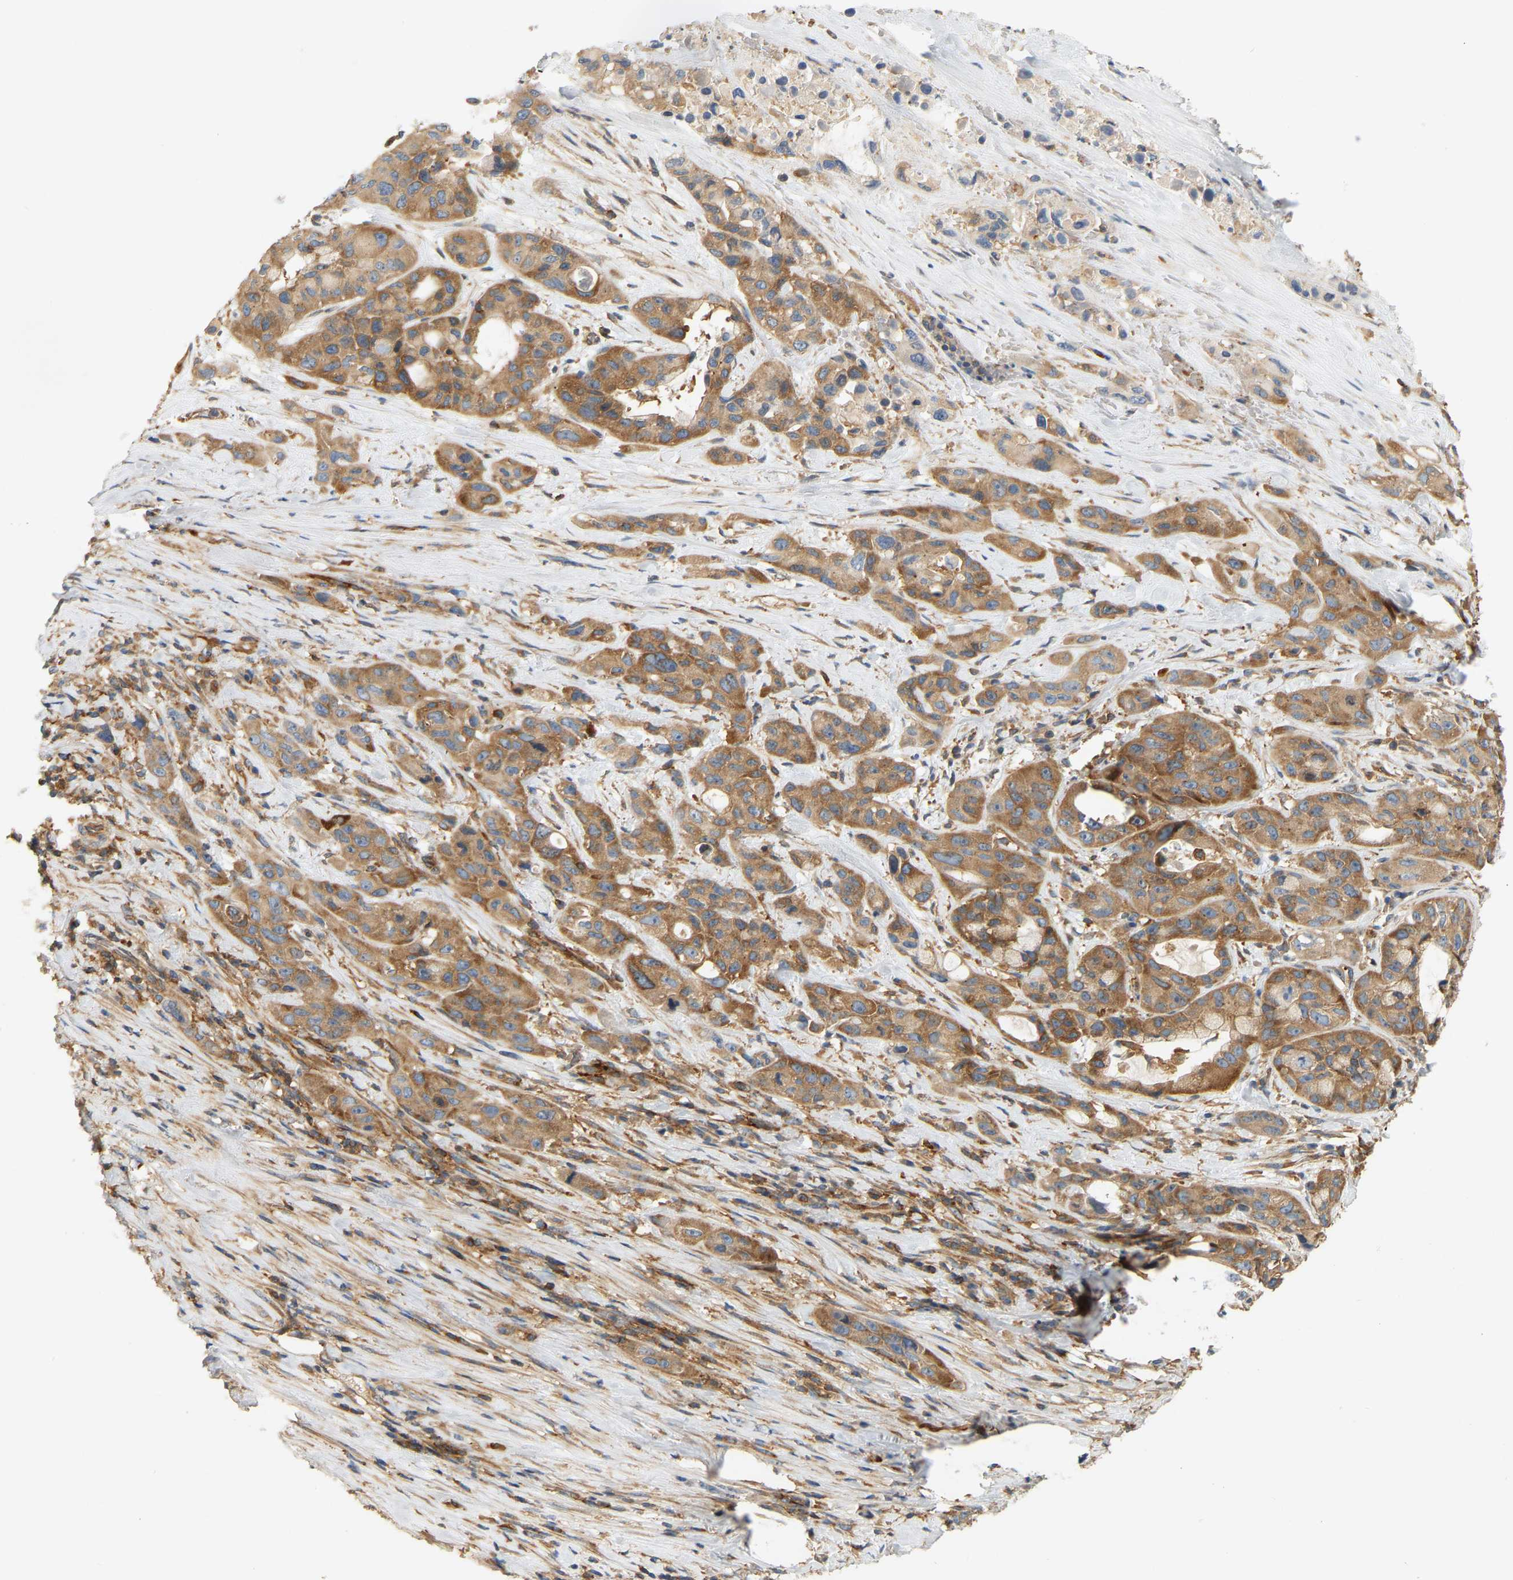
{"staining": {"intensity": "moderate", "quantity": ">75%", "location": "cytoplasmic/membranous"}, "tissue": "pancreatic cancer", "cell_type": "Tumor cells", "image_type": "cancer", "snomed": [{"axis": "morphology", "description": "Adenocarcinoma, NOS"}, {"axis": "topography", "description": "Pancreas"}], "caption": "Human pancreatic cancer (adenocarcinoma) stained for a protein (brown) exhibits moderate cytoplasmic/membranous positive expression in approximately >75% of tumor cells.", "gene": "AKAP13", "patient": {"sex": "male", "age": 53}}